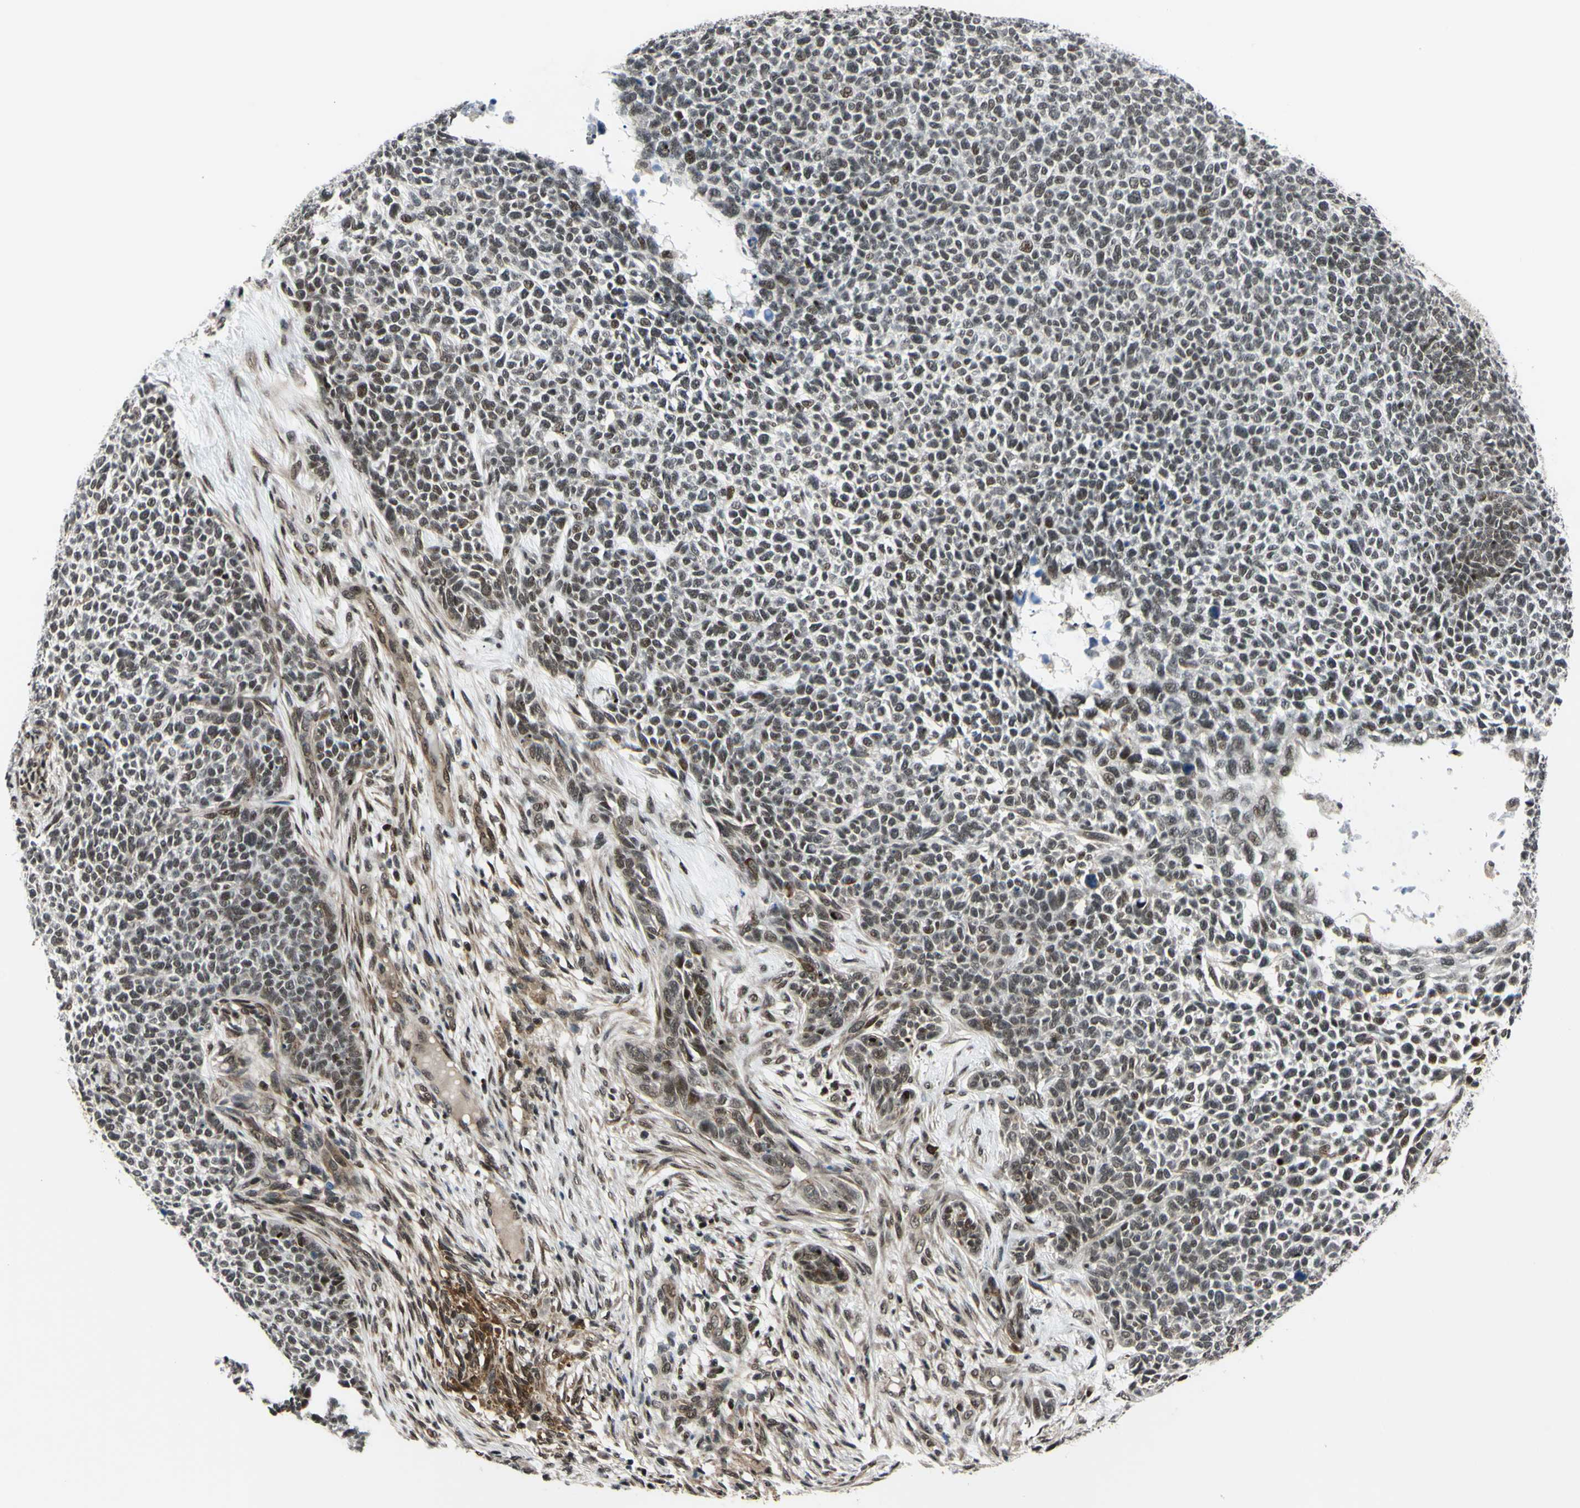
{"staining": {"intensity": "moderate", "quantity": ">75%", "location": "nuclear"}, "tissue": "skin cancer", "cell_type": "Tumor cells", "image_type": "cancer", "snomed": [{"axis": "morphology", "description": "Basal cell carcinoma"}, {"axis": "topography", "description": "Skin"}], "caption": "There is medium levels of moderate nuclear staining in tumor cells of skin basal cell carcinoma, as demonstrated by immunohistochemical staining (brown color).", "gene": "THAP12", "patient": {"sex": "female", "age": 84}}